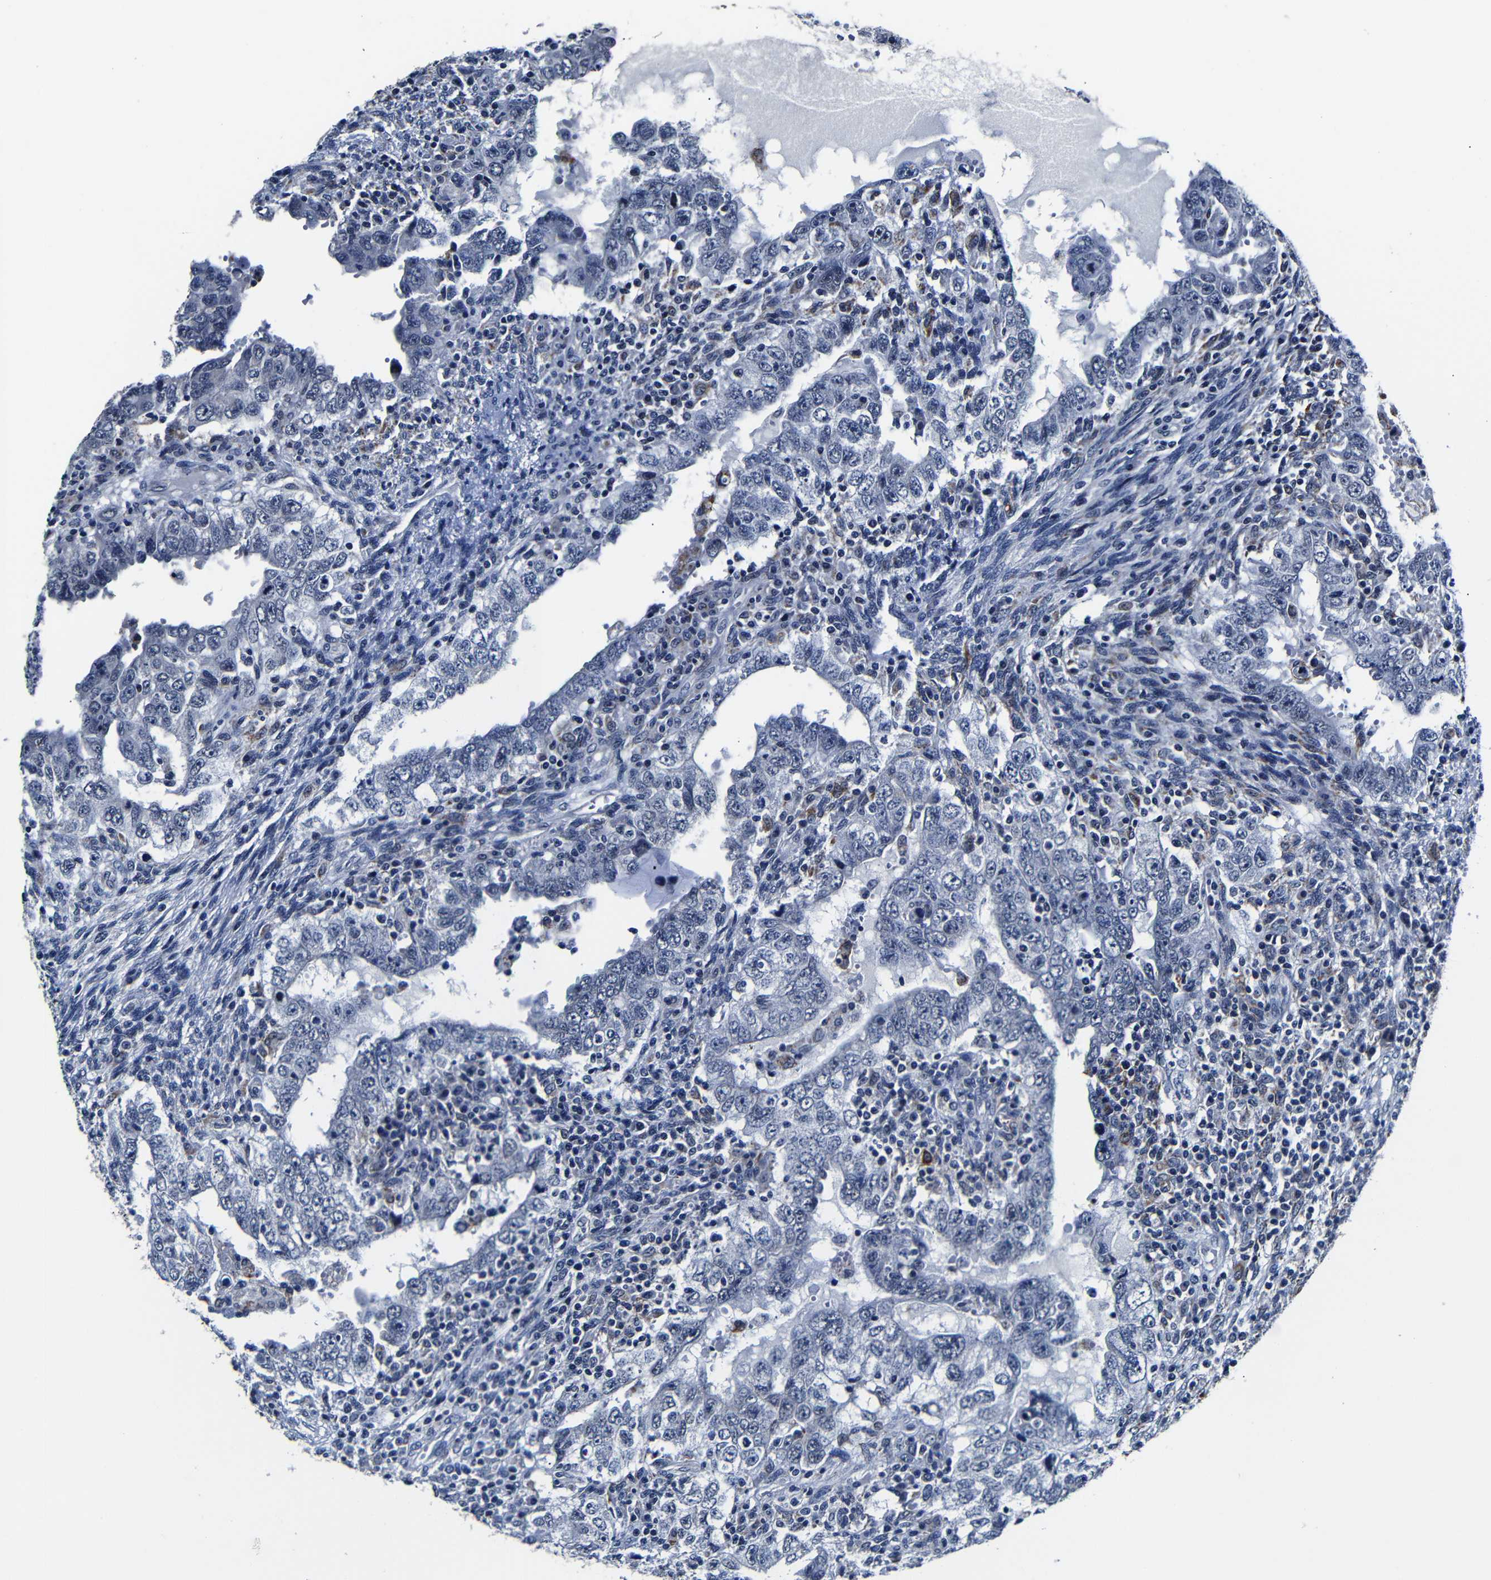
{"staining": {"intensity": "negative", "quantity": "none", "location": "none"}, "tissue": "testis cancer", "cell_type": "Tumor cells", "image_type": "cancer", "snomed": [{"axis": "morphology", "description": "Carcinoma, Embryonal, NOS"}, {"axis": "topography", "description": "Testis"}], "caption": "There is no significant expression in tumor cells of testis cancer. (DAB (3,3'-diaminobenzidine) IHC, high magnification).", "gene": "DEPP1", "patient": {"sex": "male", "age": 26}}